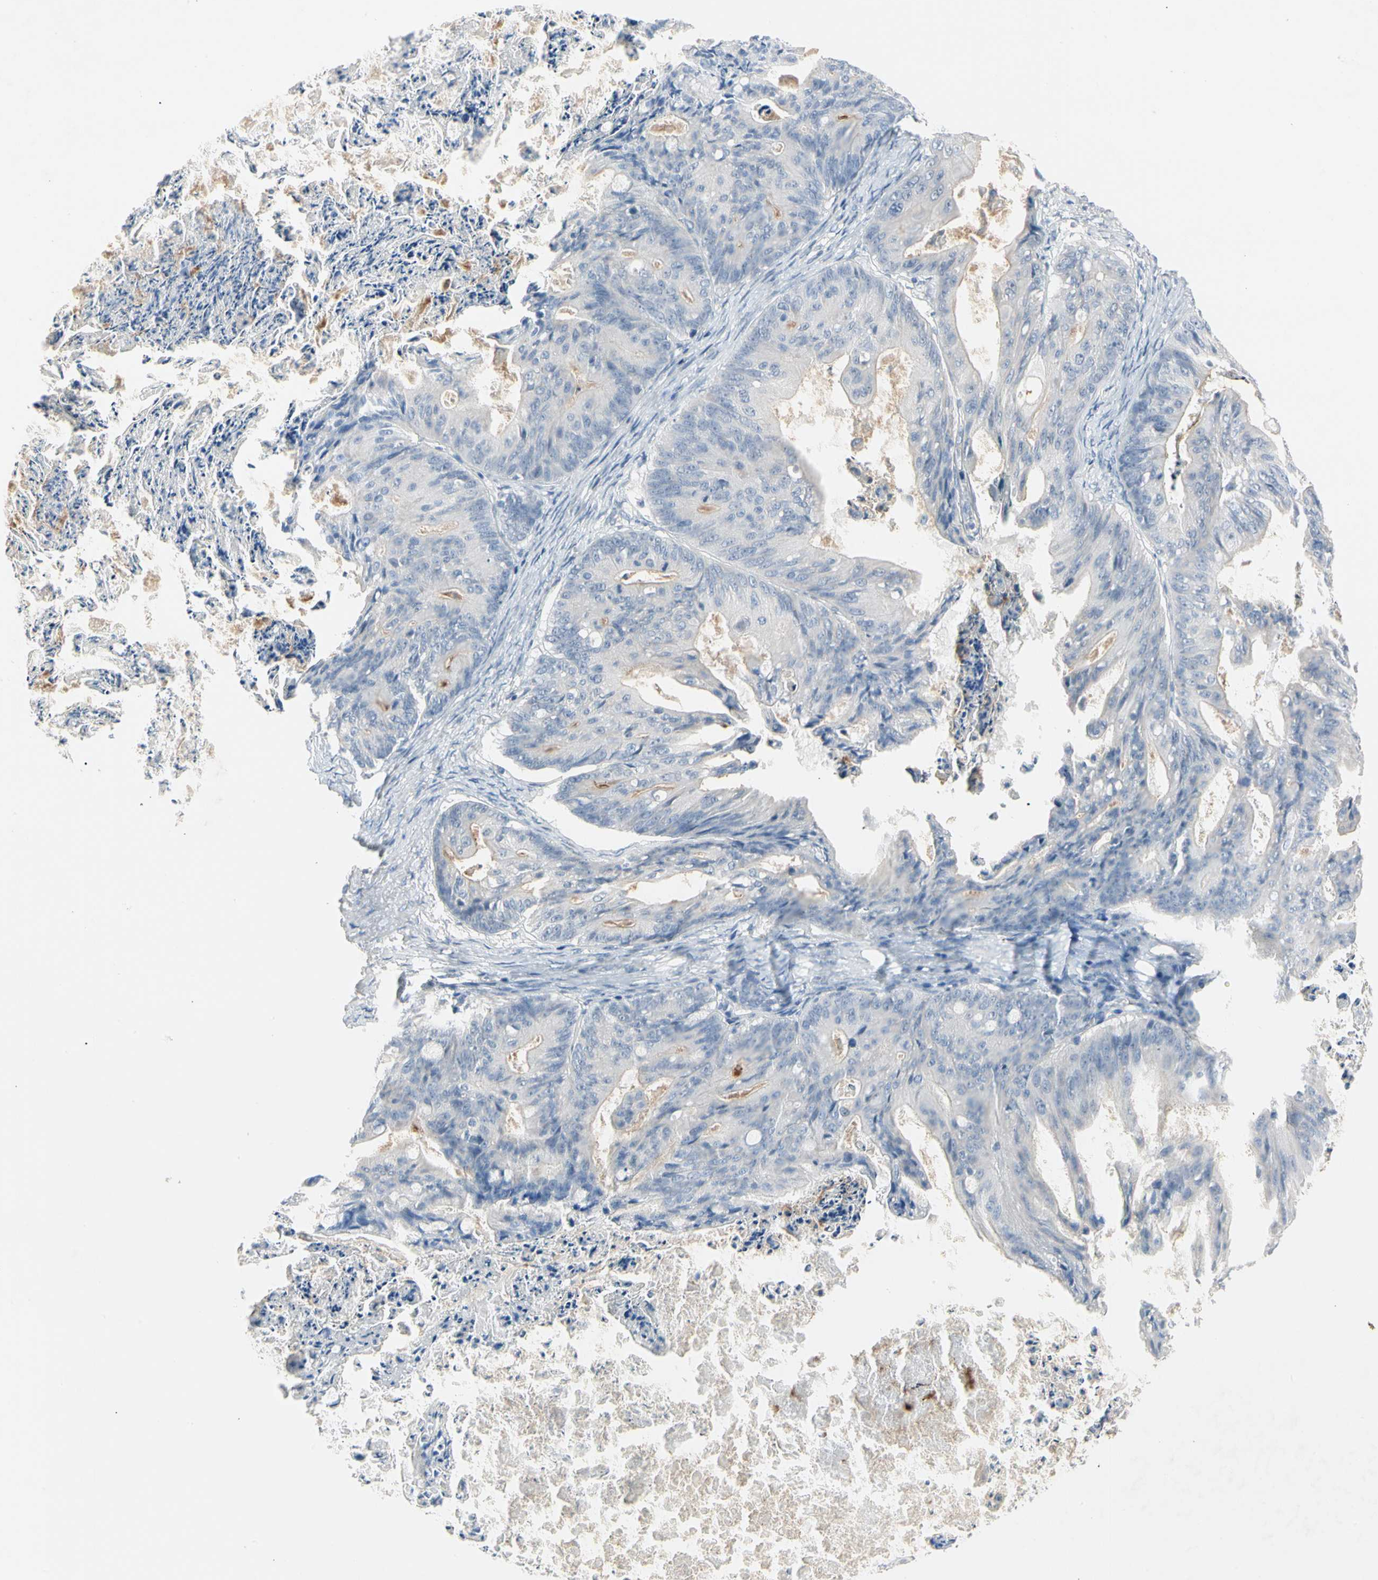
{"staining": {"intensity": "negative", "quantity": "none", "location": "none"}, "tissue": "ovarian cancer", "cell_type": "Tumor cells", "image_type": "cancer", "snomed": [{"axis": "morphology", "description": "Cystadenocarcinoma, mucinous, NOS"}, {"axis": "topography", "description": "Ovary"}], "caption": "A micrograph of ovarian mucinous cystadenocarcinoma stained for a protein reveals no brown staining in tumor cells. The staining was performed using DAB (3,3'-diaminobenzidine) to visualize the protein expression in brown, while the nuclei were stained in blue with hematoxylin (Magnification: 20x).", "gene": "MARK1", "patient": {"sex": "female", "age": 37}}